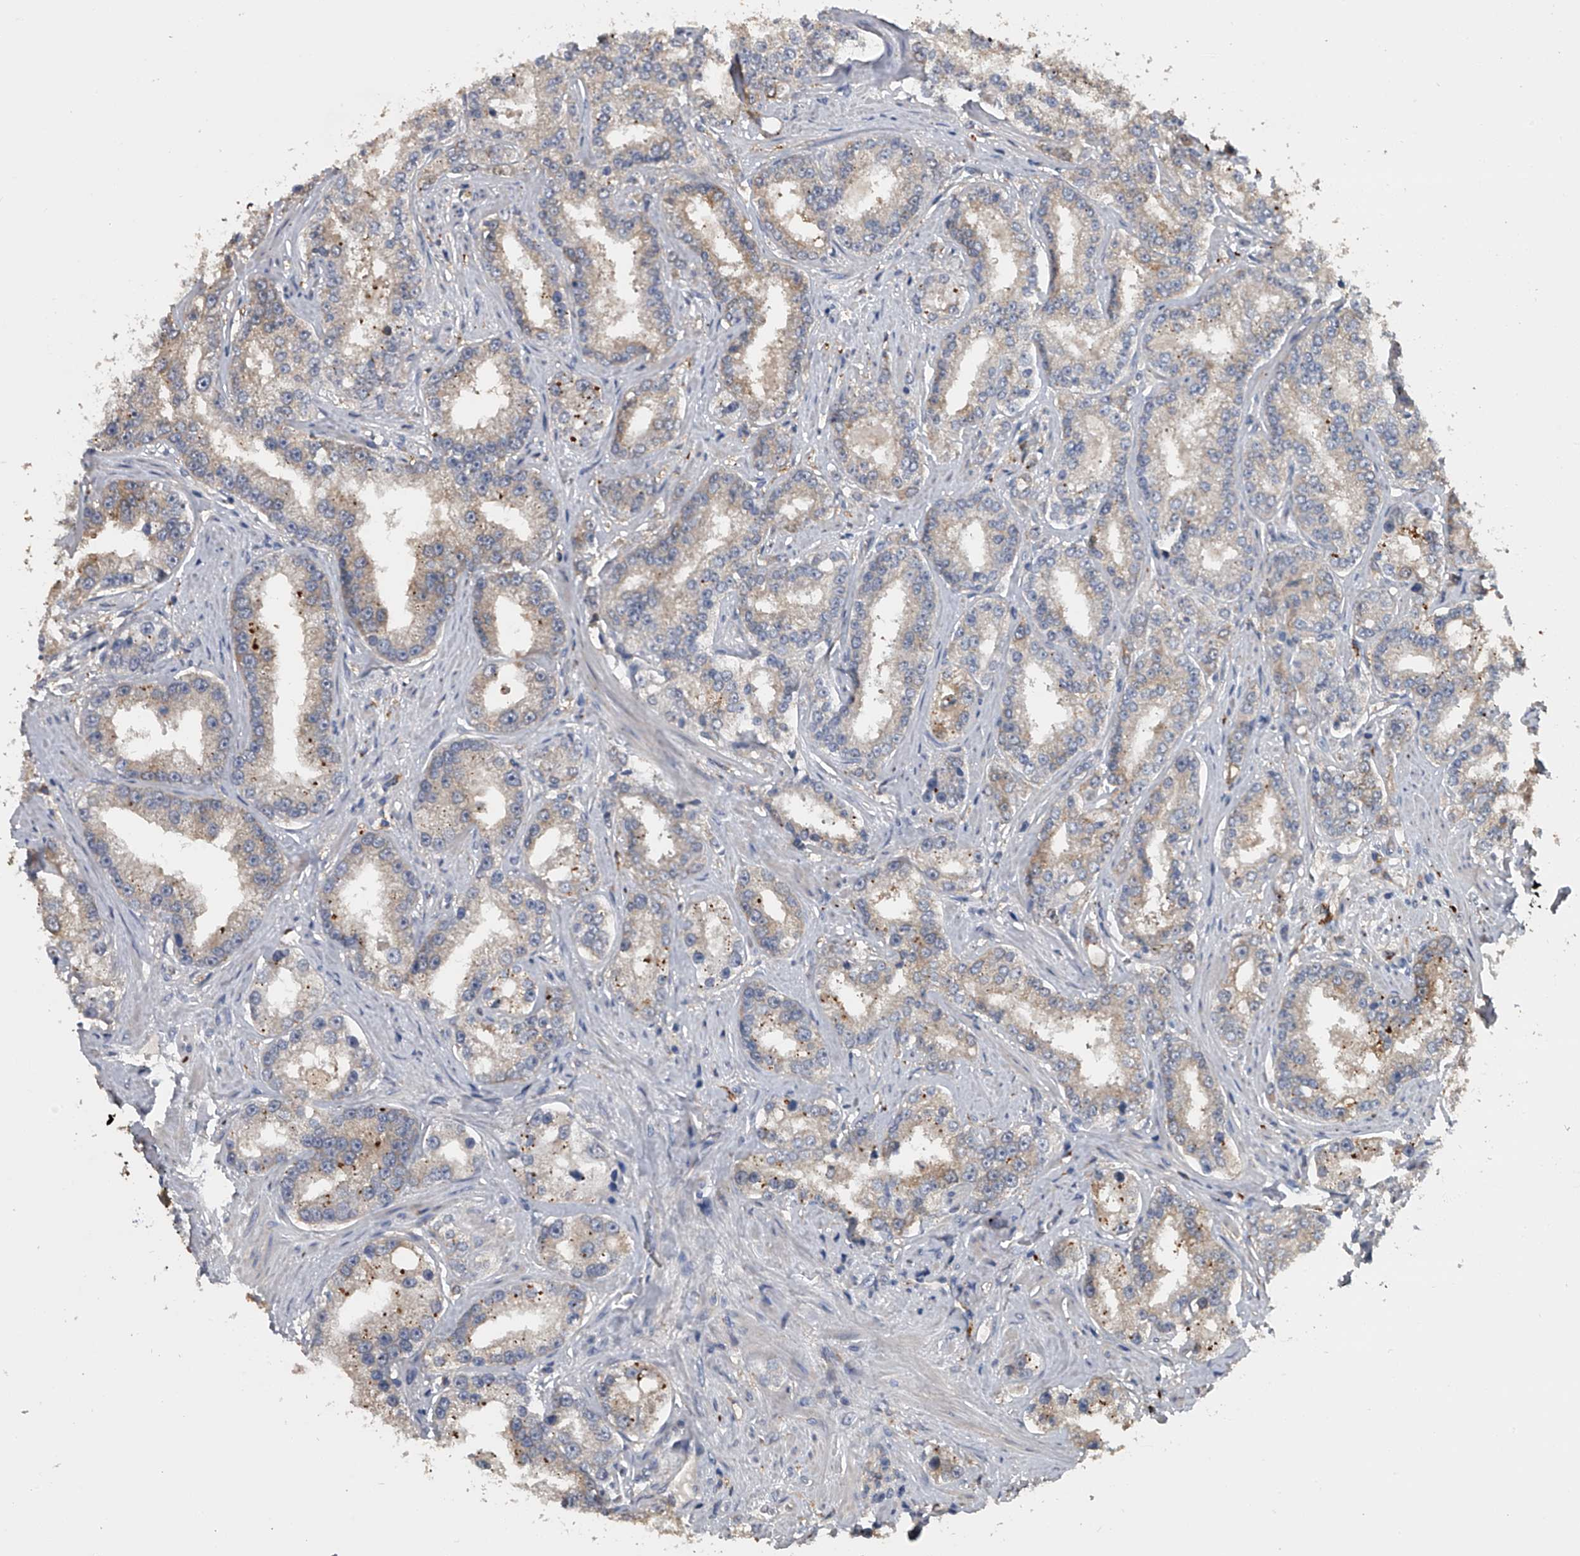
{"staining": {"intensity": "weak", "quantity": ">75%", "location": "cytoplasmic/membranous"}, "tissue": "prostate cancer", "cell_type": "Tumor cells", "image_type": "cancer", "snomed": [{"axis": "morphology", "description": "Normal tissue, NOS"}, {"axis": "morphology", "description": "Adenocarcinoma, High grade"}, {"axis": "topography", "description": "Prostate"}], "caption": "Weak cytoplasmic/membranous protein staining is present in approximately >75% of tumor cells in prostate cancer (adenocarcinoma (high-grade)).", "gene": "DOCK9", "patient": {"sex": "male", "age": 83}}